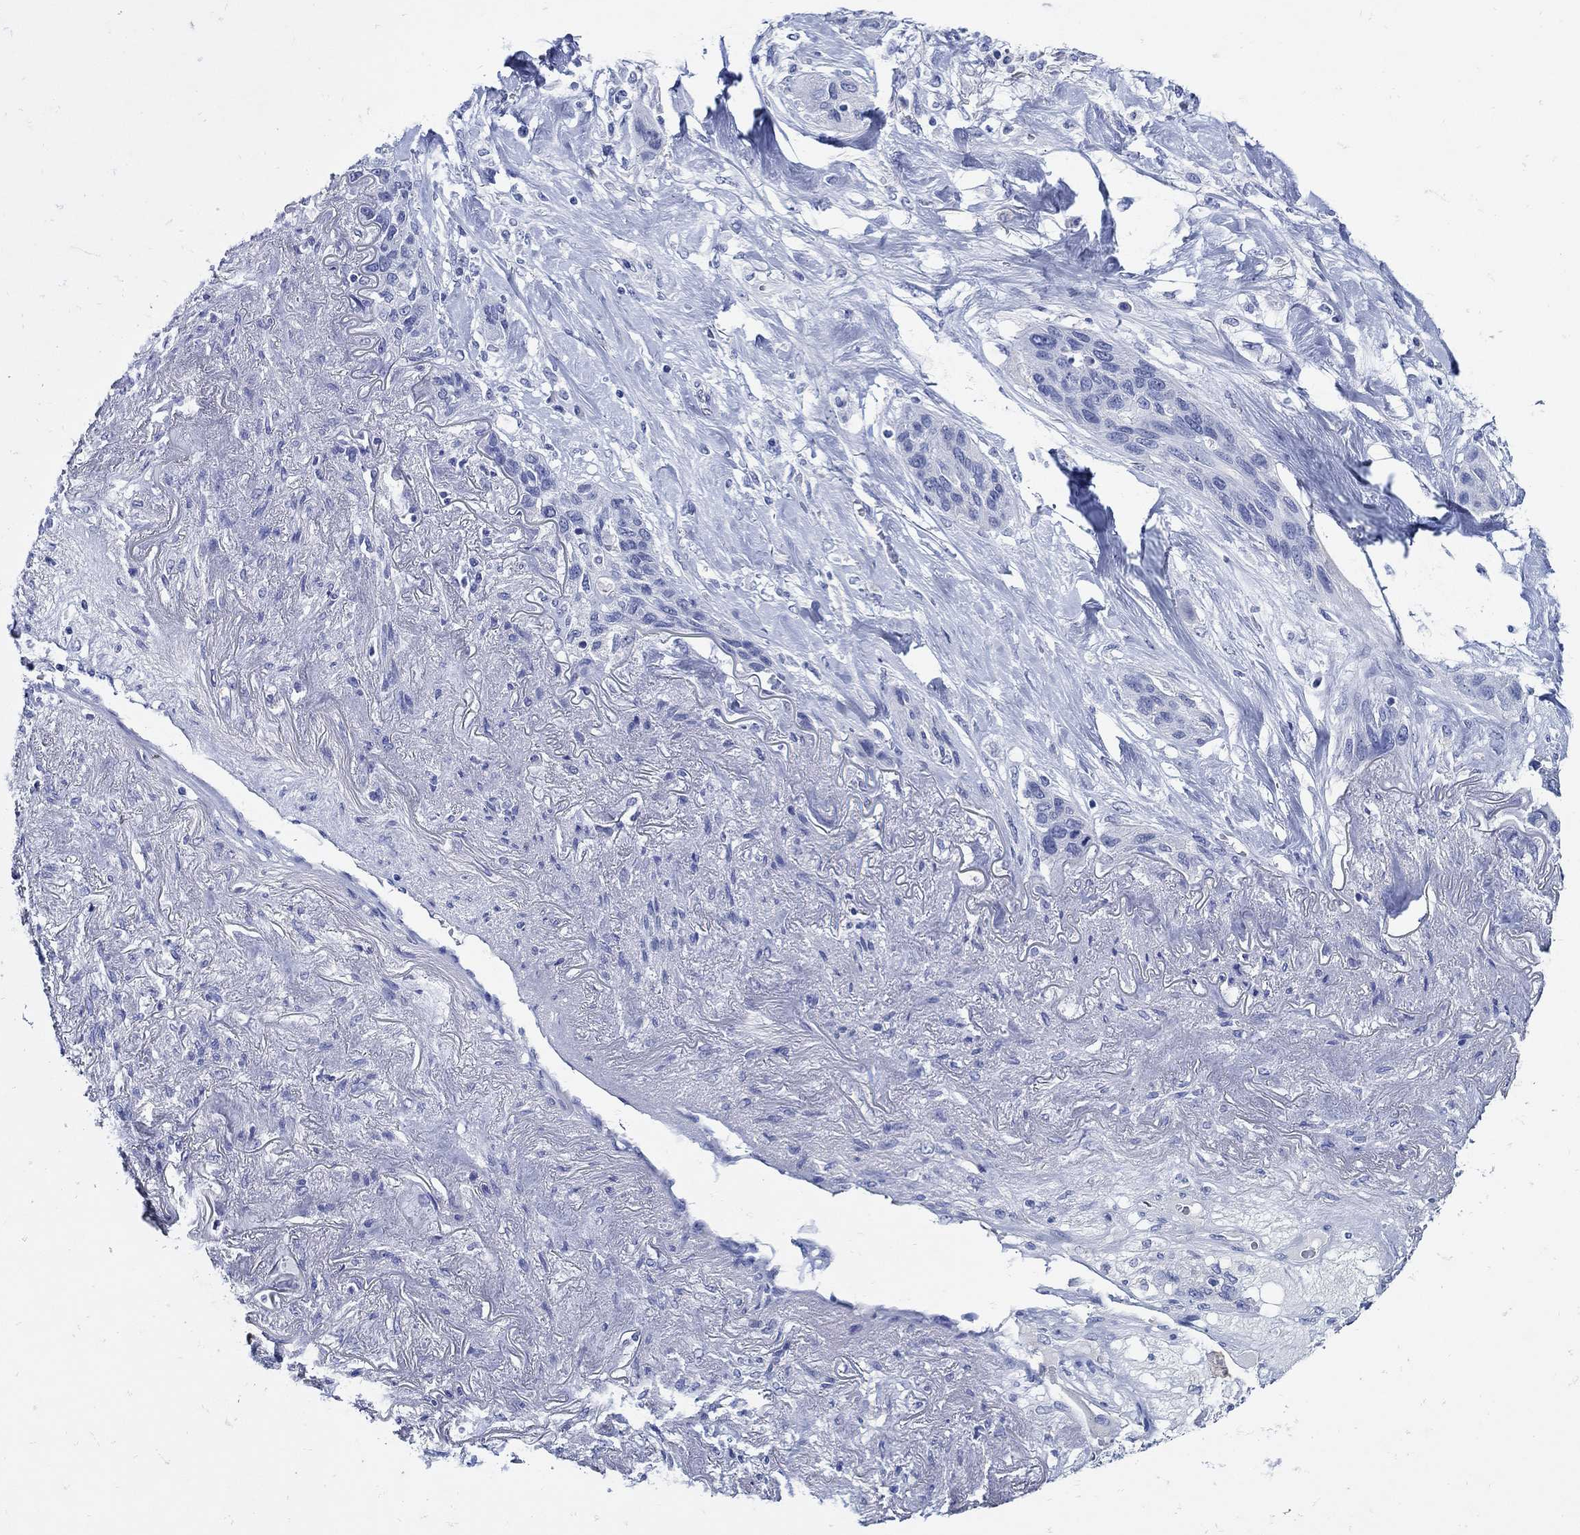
{"staining": {"intensity": "negative", "quantity": "none", "location": "none"}, "tissue": "lung cancer", "cell_type": "Tumor cells", "image_type": "cancer", "snomed": [{"axis": "morphology", "description": "Squamous cell carcinoma, NOS"}, {"axis": "topography", "description": "Lung"}], "caption": "Immunohistochemical staining of human squamous cell carcinoma (lung) reveals no significant expression in tumor cells.", "gene": "NOS1", "patient": {"sex": "female", "age": 70}}